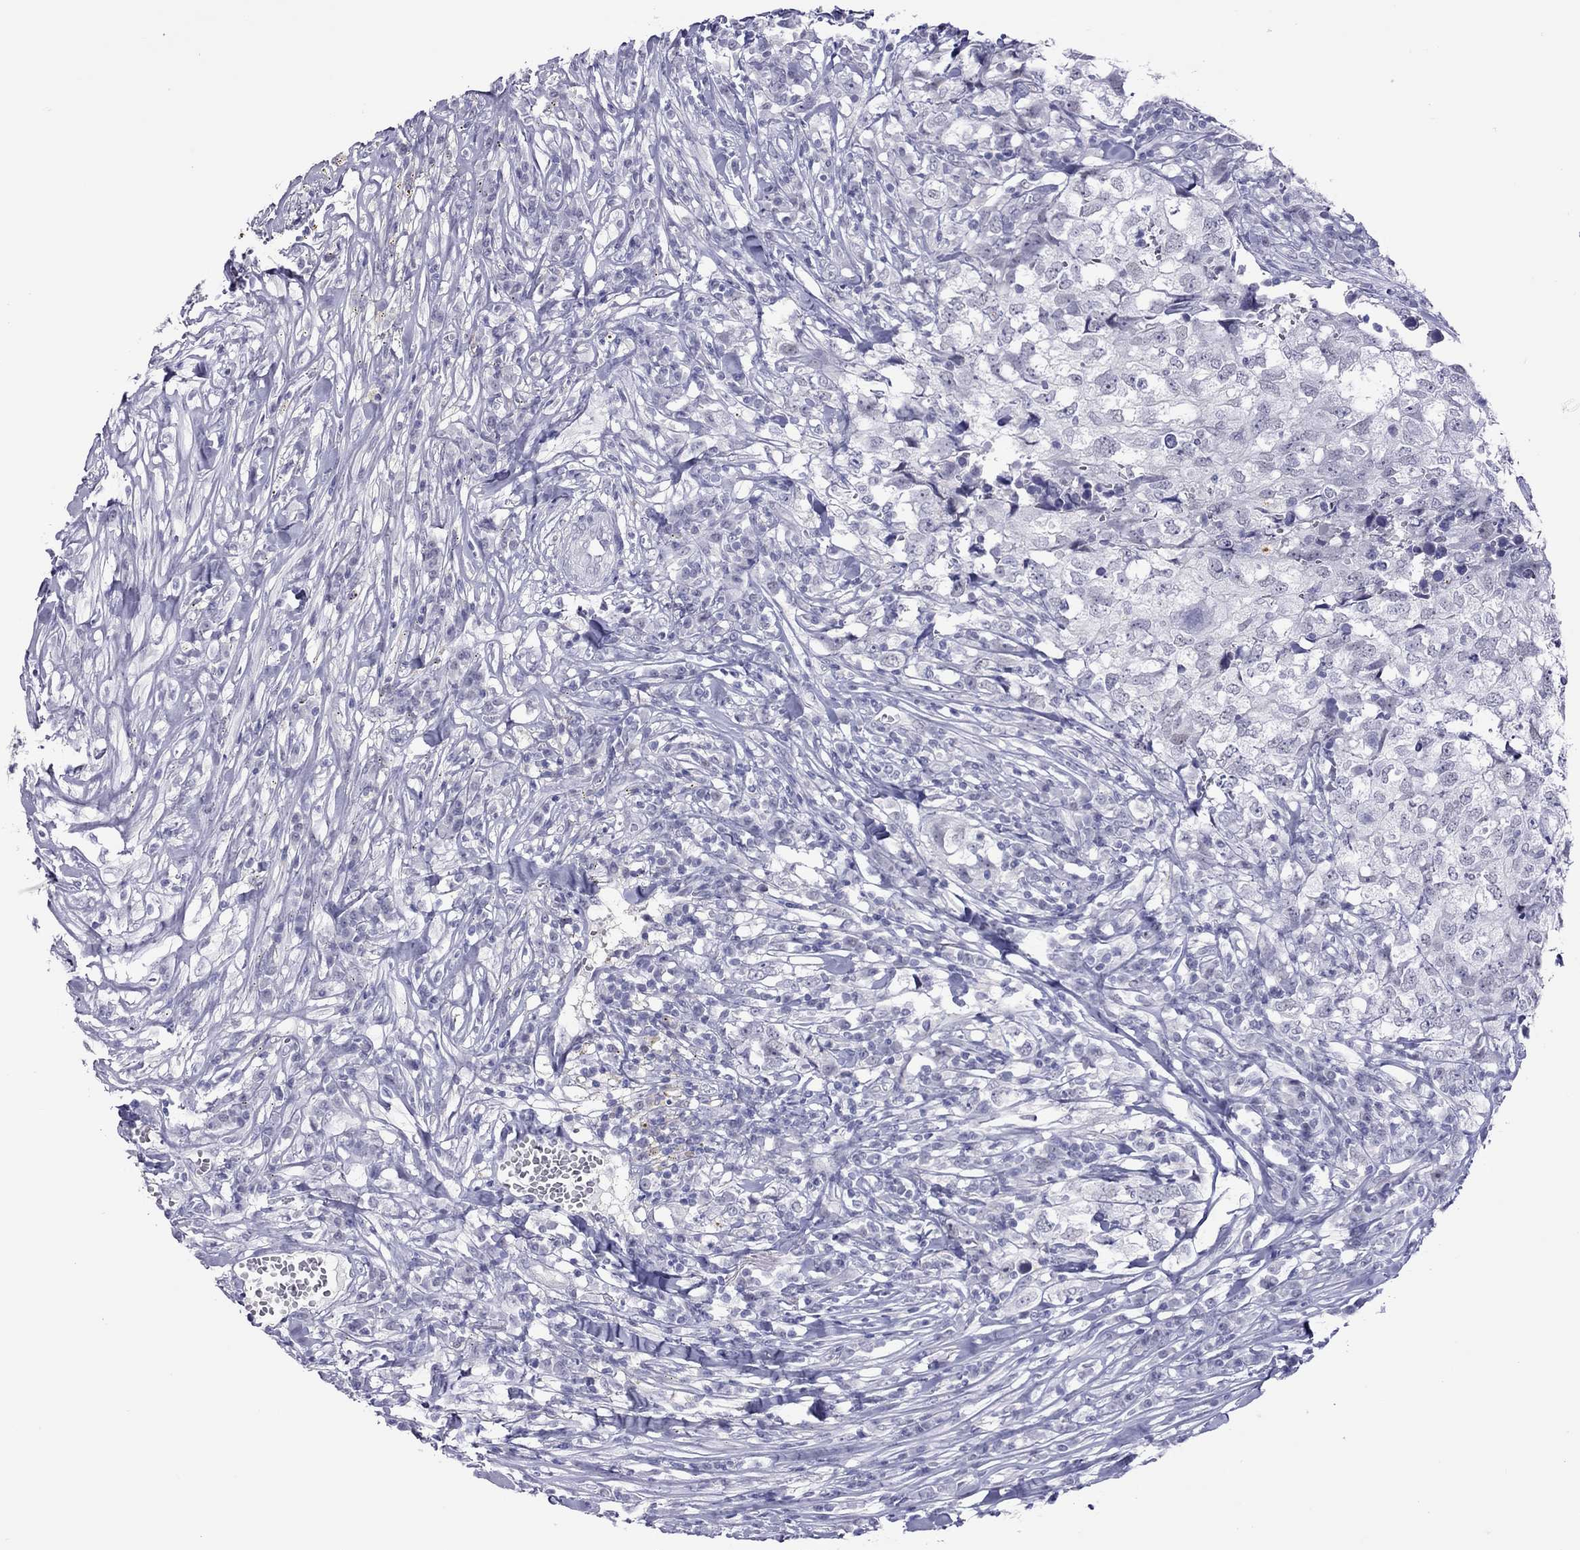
{"staining": {"intensity": "negative", "quantity": "none", "location": "none"}, "tissue": "breast cancer", "cell_type": "Tumor cells", "image_type": "cancer", "snomed": [{"axis": "morphology", "description": "Duct carcinoma"}, {"axis": "topography", "description": "Breast"}], "caption": "IHC of breast cancer (intraductal carcinoma) displays no expression in tumor cells. (DAB immunohistochemistry, high magnification).", "gene": "CHRNB3", "patient": {"sex": "female", "age": 30}}